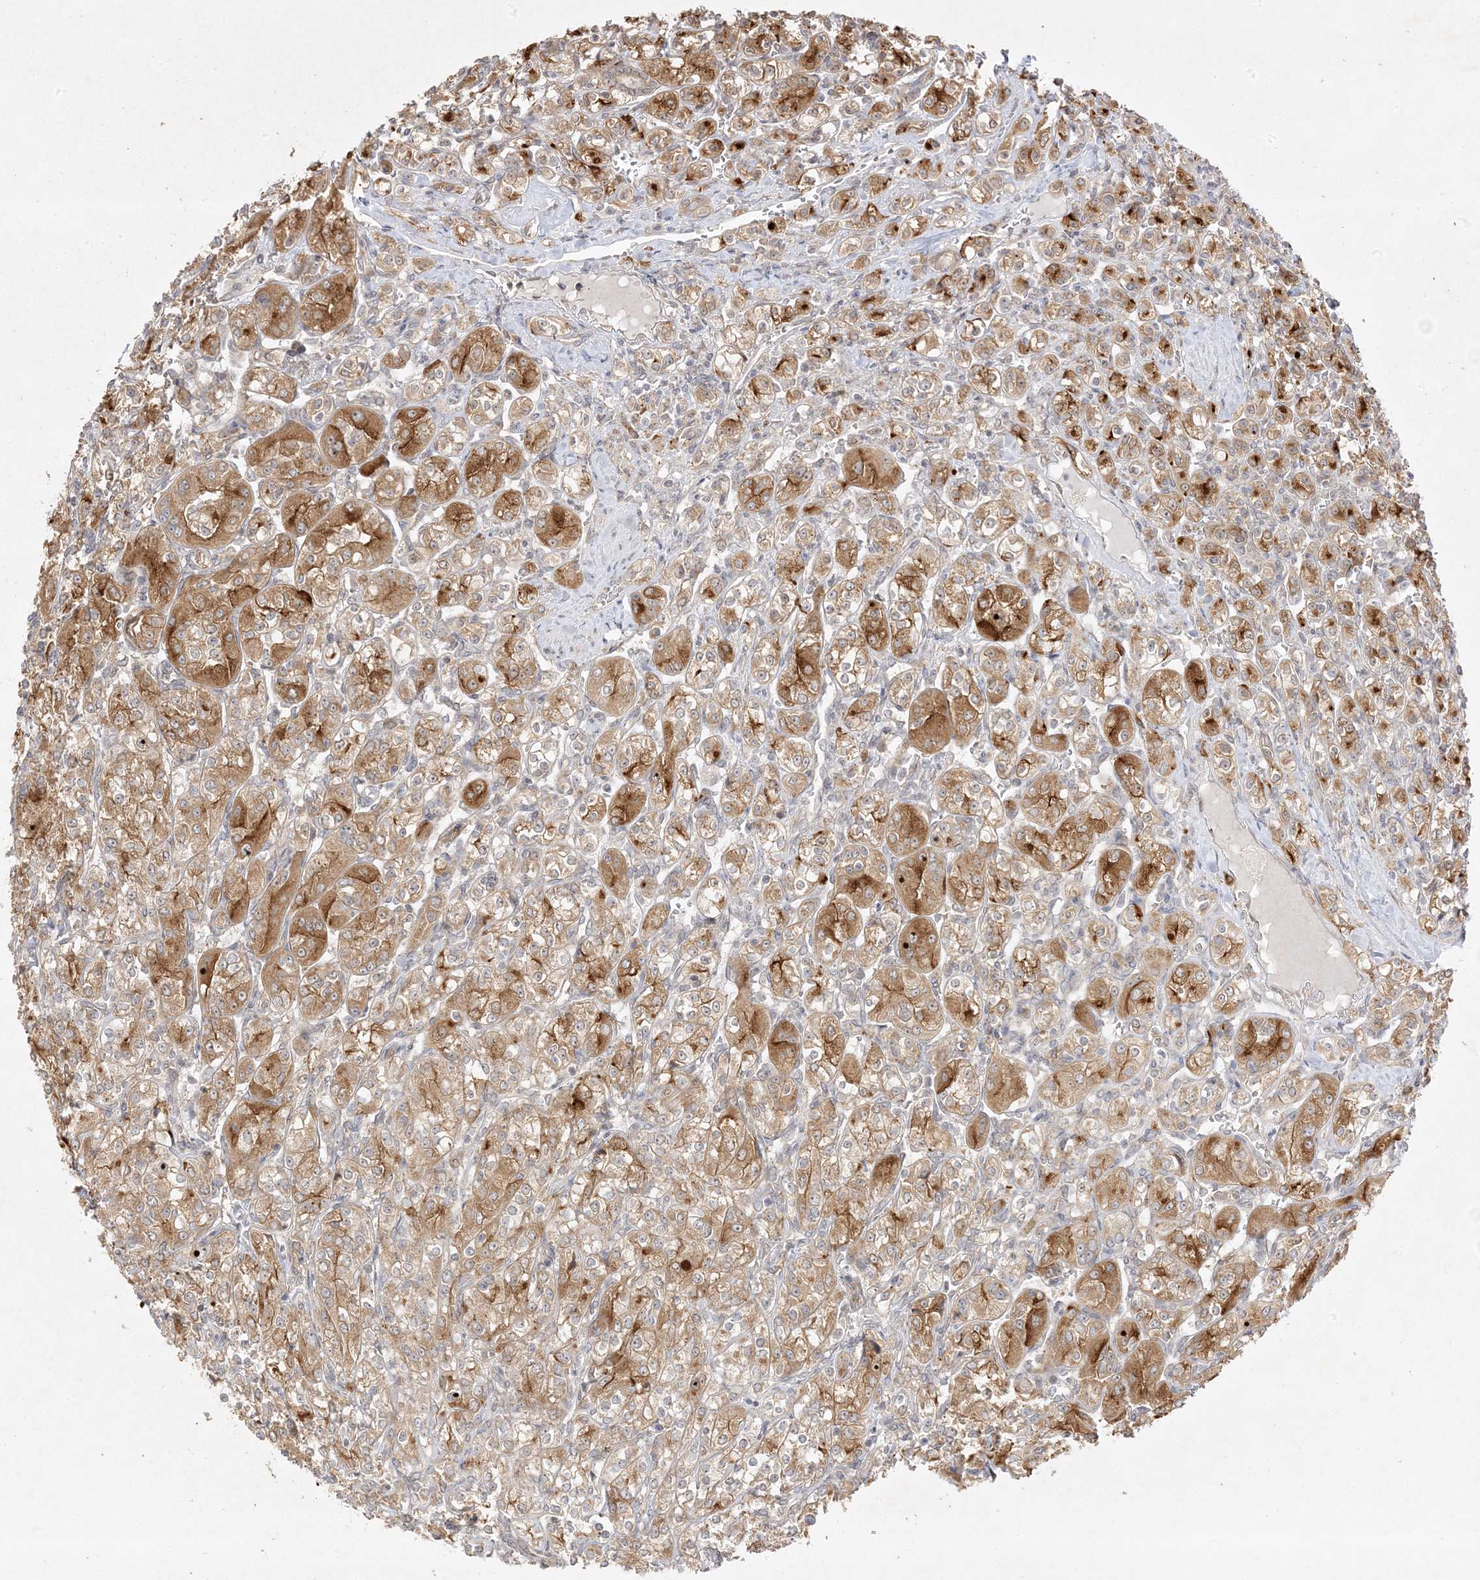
{"staining": {"intensity": "moderate", "quantity": ">75%", "location": "cytoplasmic/membranous"}, "tissue": "renal cancer", "cell_type": "Tumor cells", "image_type": "cancer", "snomed": [{"axis": "morphology", "description": "Adenocarcinoma, NOS"}, {"axis": "topography", "description": "Kidney"}], "caption": "The immunohistochemical stain highlights moderate cytoplasmic/membranous positivity in tumor cells of renal adenocarcinoma tissue.", "gene": "C2CD2", "patient": {"sex": "male", "age": 77}}